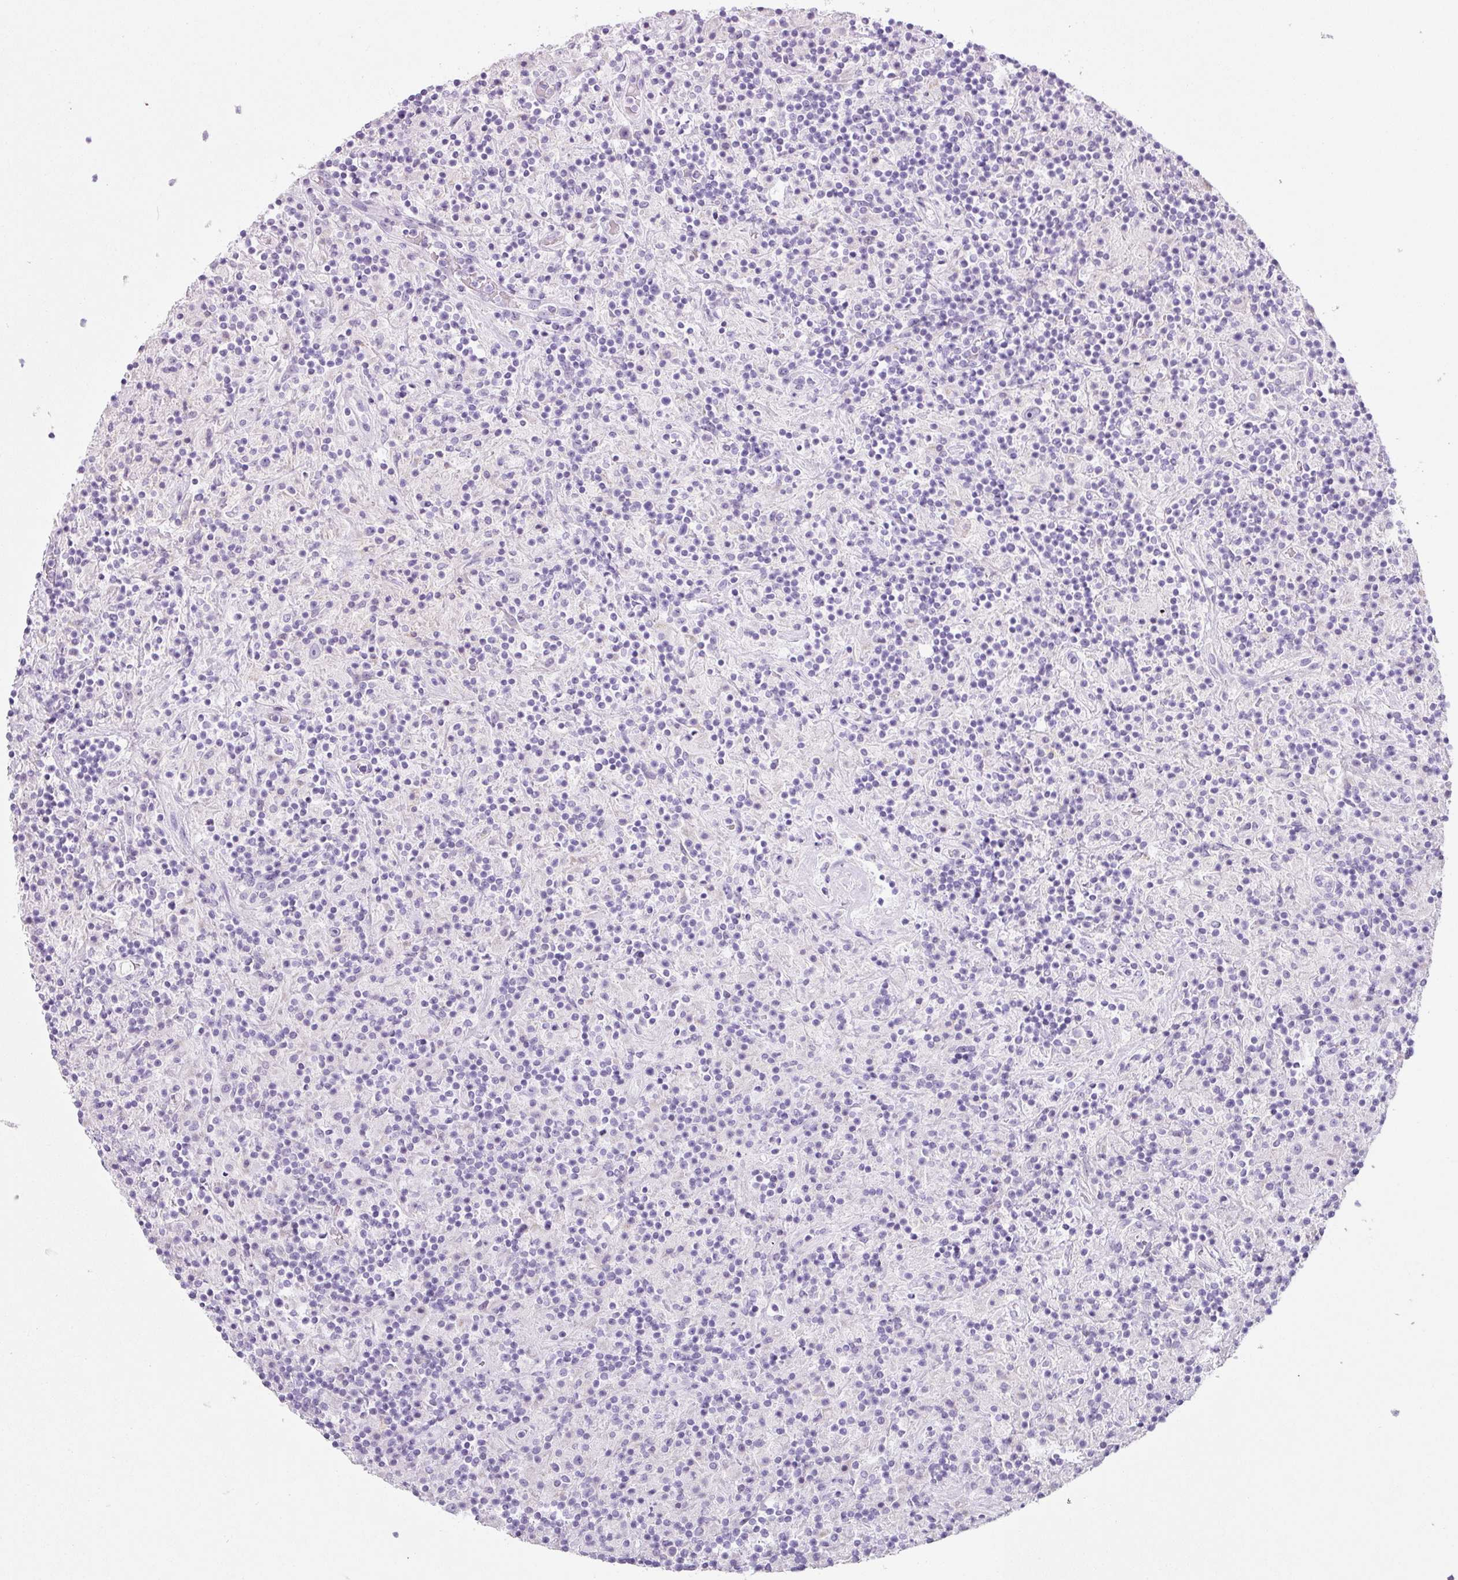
{"staining": {"intensity": "negative", "quantity": "none", "location": "none"}, "tissue": "lymphoma", "cell_type": "Tumor cells", "image_type": "cancer", "snomed": [{"axis": "morphology", "description": "Hodgkin's disease, NOS"}, {"axis": "topography", "description": "Lymph node"}], "caption": "The micrograph shows no staining of tumor cells in lymphoma.", "gene": "DNM1", "patient": {"sex": "male", "age": 70}}